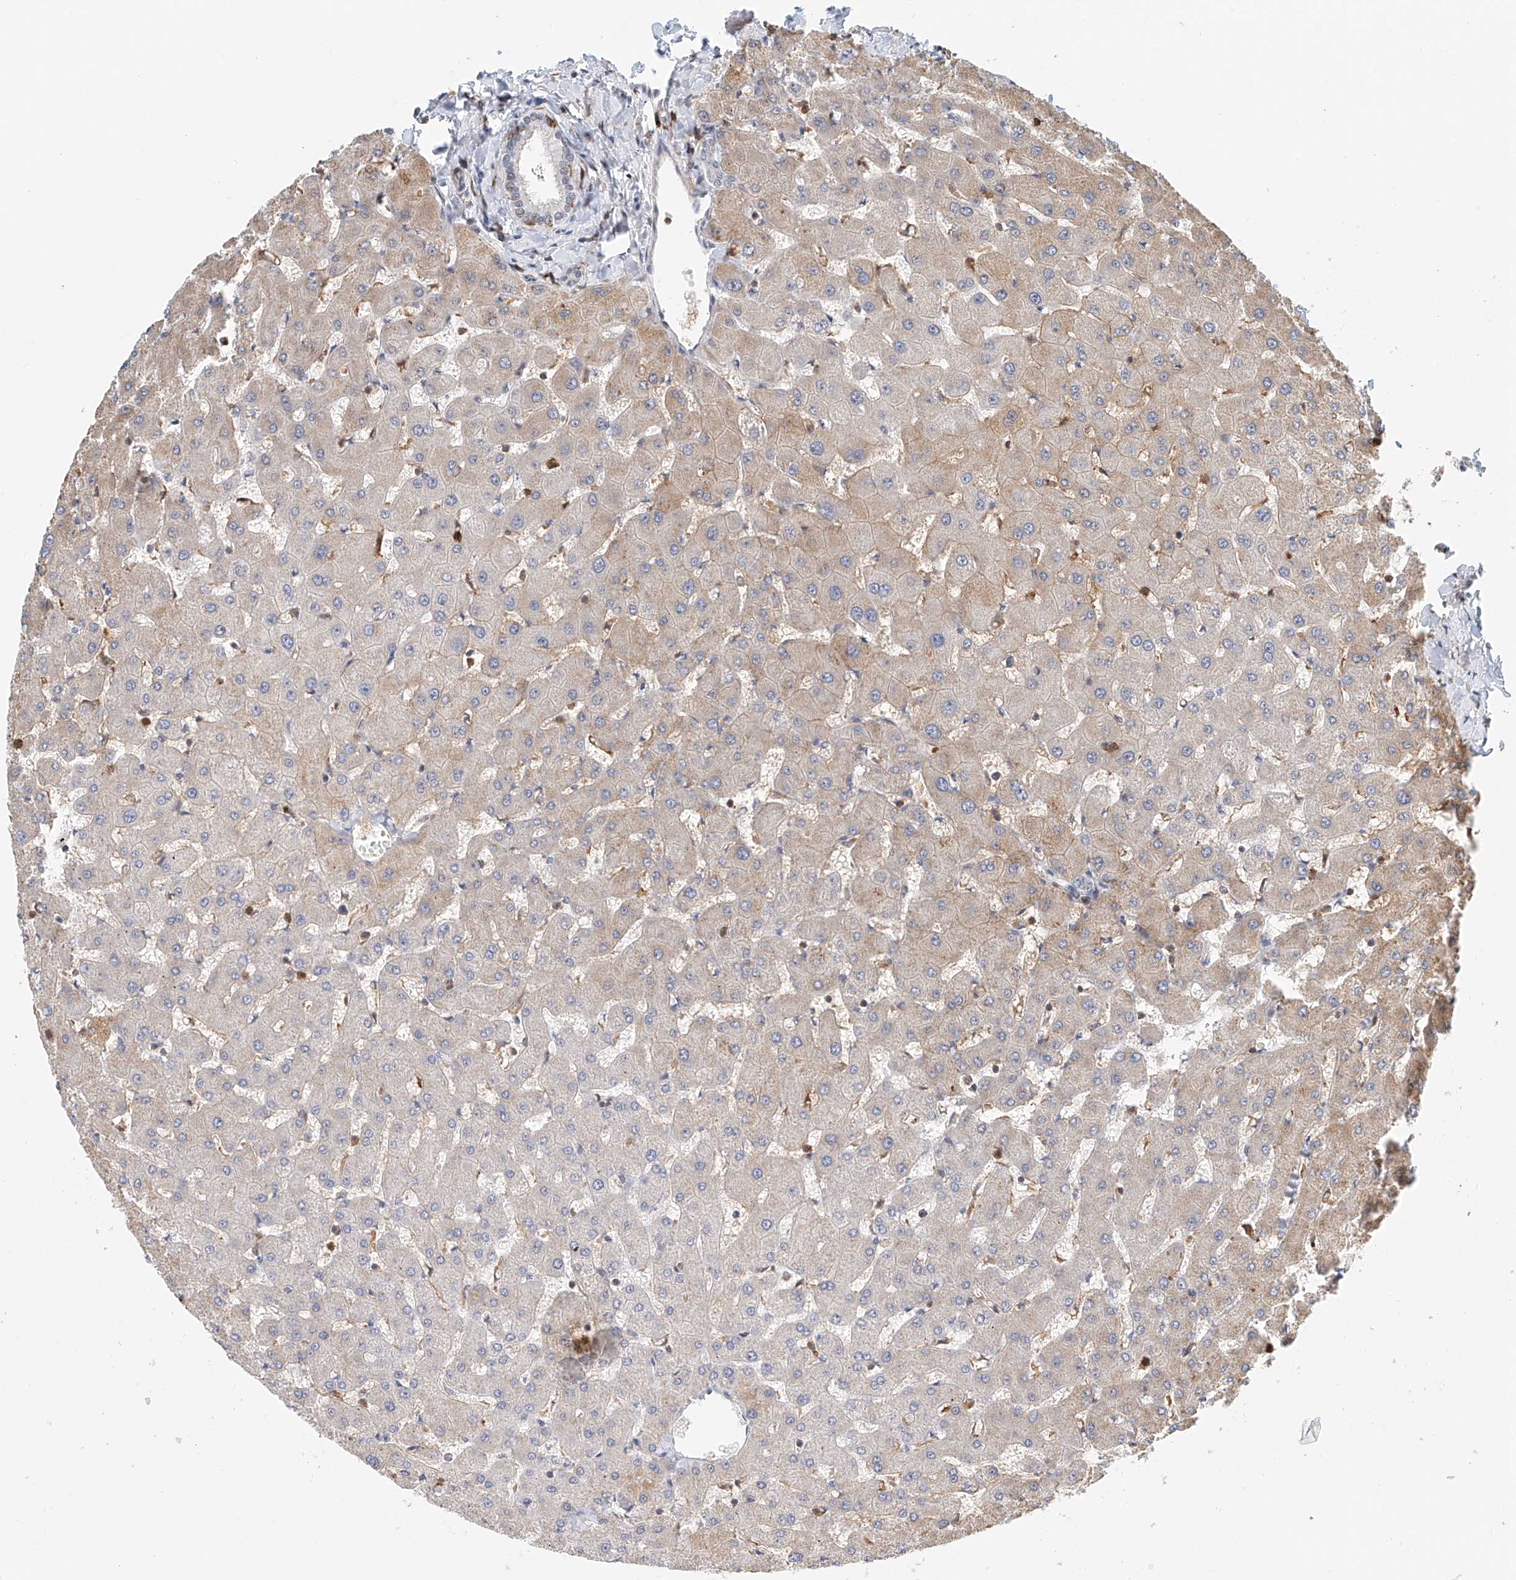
{"staining": {"intensity": "moderate", "quantity": "<25%", "location": "cytoplasmic/membranous"}, "tissue": "liver", "cell_type": "Cholangiocytes", "image_type": "normal", "snomed": [{"axis": "morphology", "description": "Normal tissue, NOS"}, {"axis": "topography", "description": "Liver"}], "caption": "Immunohistochemical staining of unremarkable liver reveals low levels of moderate cytoplasmic/membranous expression in about <25% of cholangiocytes.", "gene": "MICAL1", "patient": {"sex": "female", "age": 63}}